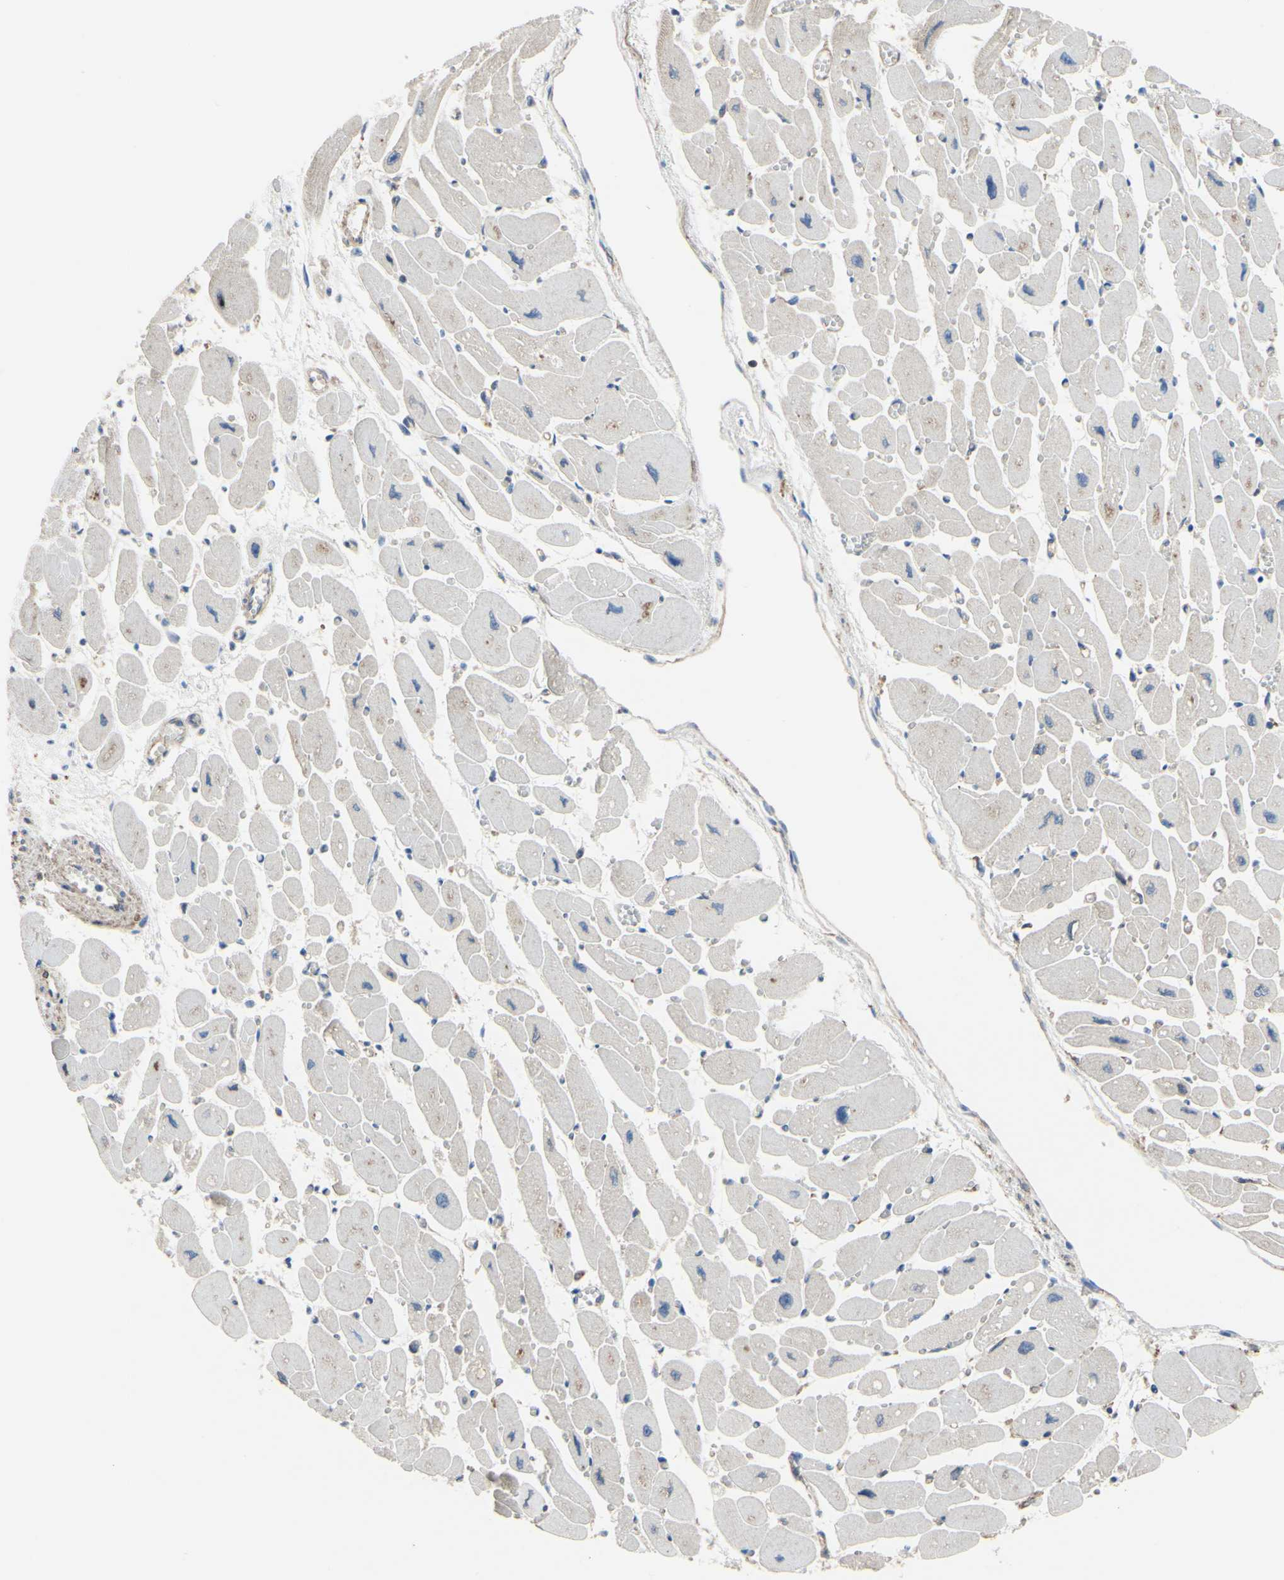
{"staining": {"intensity": "weak", "quantity": ">75%", "location": "cytoplasmic/membranous"}, "tissue": "heart muscle", "cell_type": "Cardiomyocytes", "image_type": "normal", "snomed": [{"axis": "morphology", "description": "Normal tissue, NOS"}, {"axis": "topography", "description": "Heart"}], "caption": "High-magnification brightfield microscopy of normal heart muscle stained with DAB (brown) and counterstained with hematoxylin (blue). cardiomyocytes exhibit weak cytoplasmic/membranous expression is seen in about>75% of cells.", "gene": "BECN1", "patient": {"sex": "female", "age": 54}}